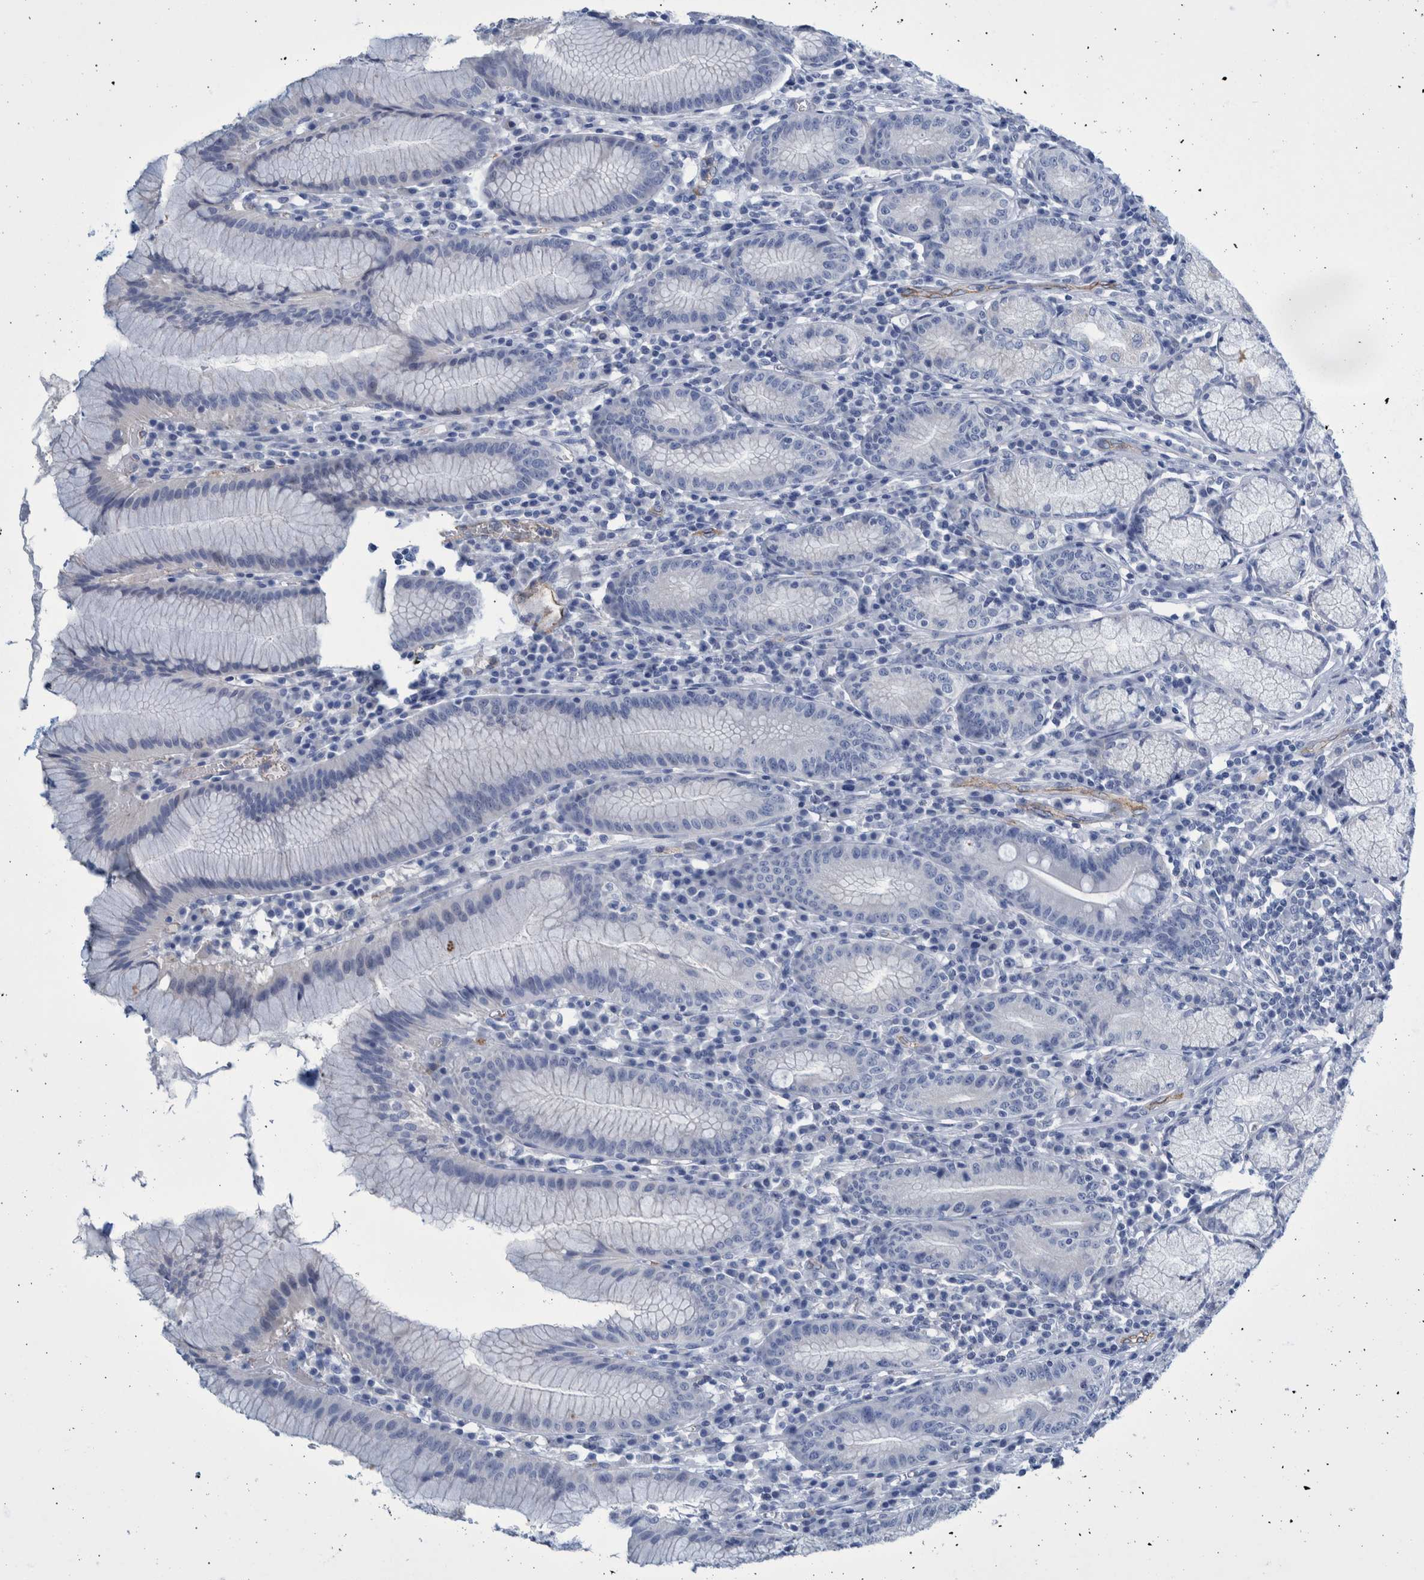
{"staining": {"intensity": "negative", "quantity": "none", "location": "none"}, "tissue": "stomach", "cell_type": "Glandular cells", "image_type": "normal", "snomed": [{"axis": "morphology", "description": "Normal tissue, NOS"}, {"axis": "topography", "description": "Stomach"}], "caption": "Immunohistochemical staining of normal human stomach demonstrates no significant expression in glandular cells.", "gene": "SLC34A3", "patient": {"sex": "male", "age": 55}}